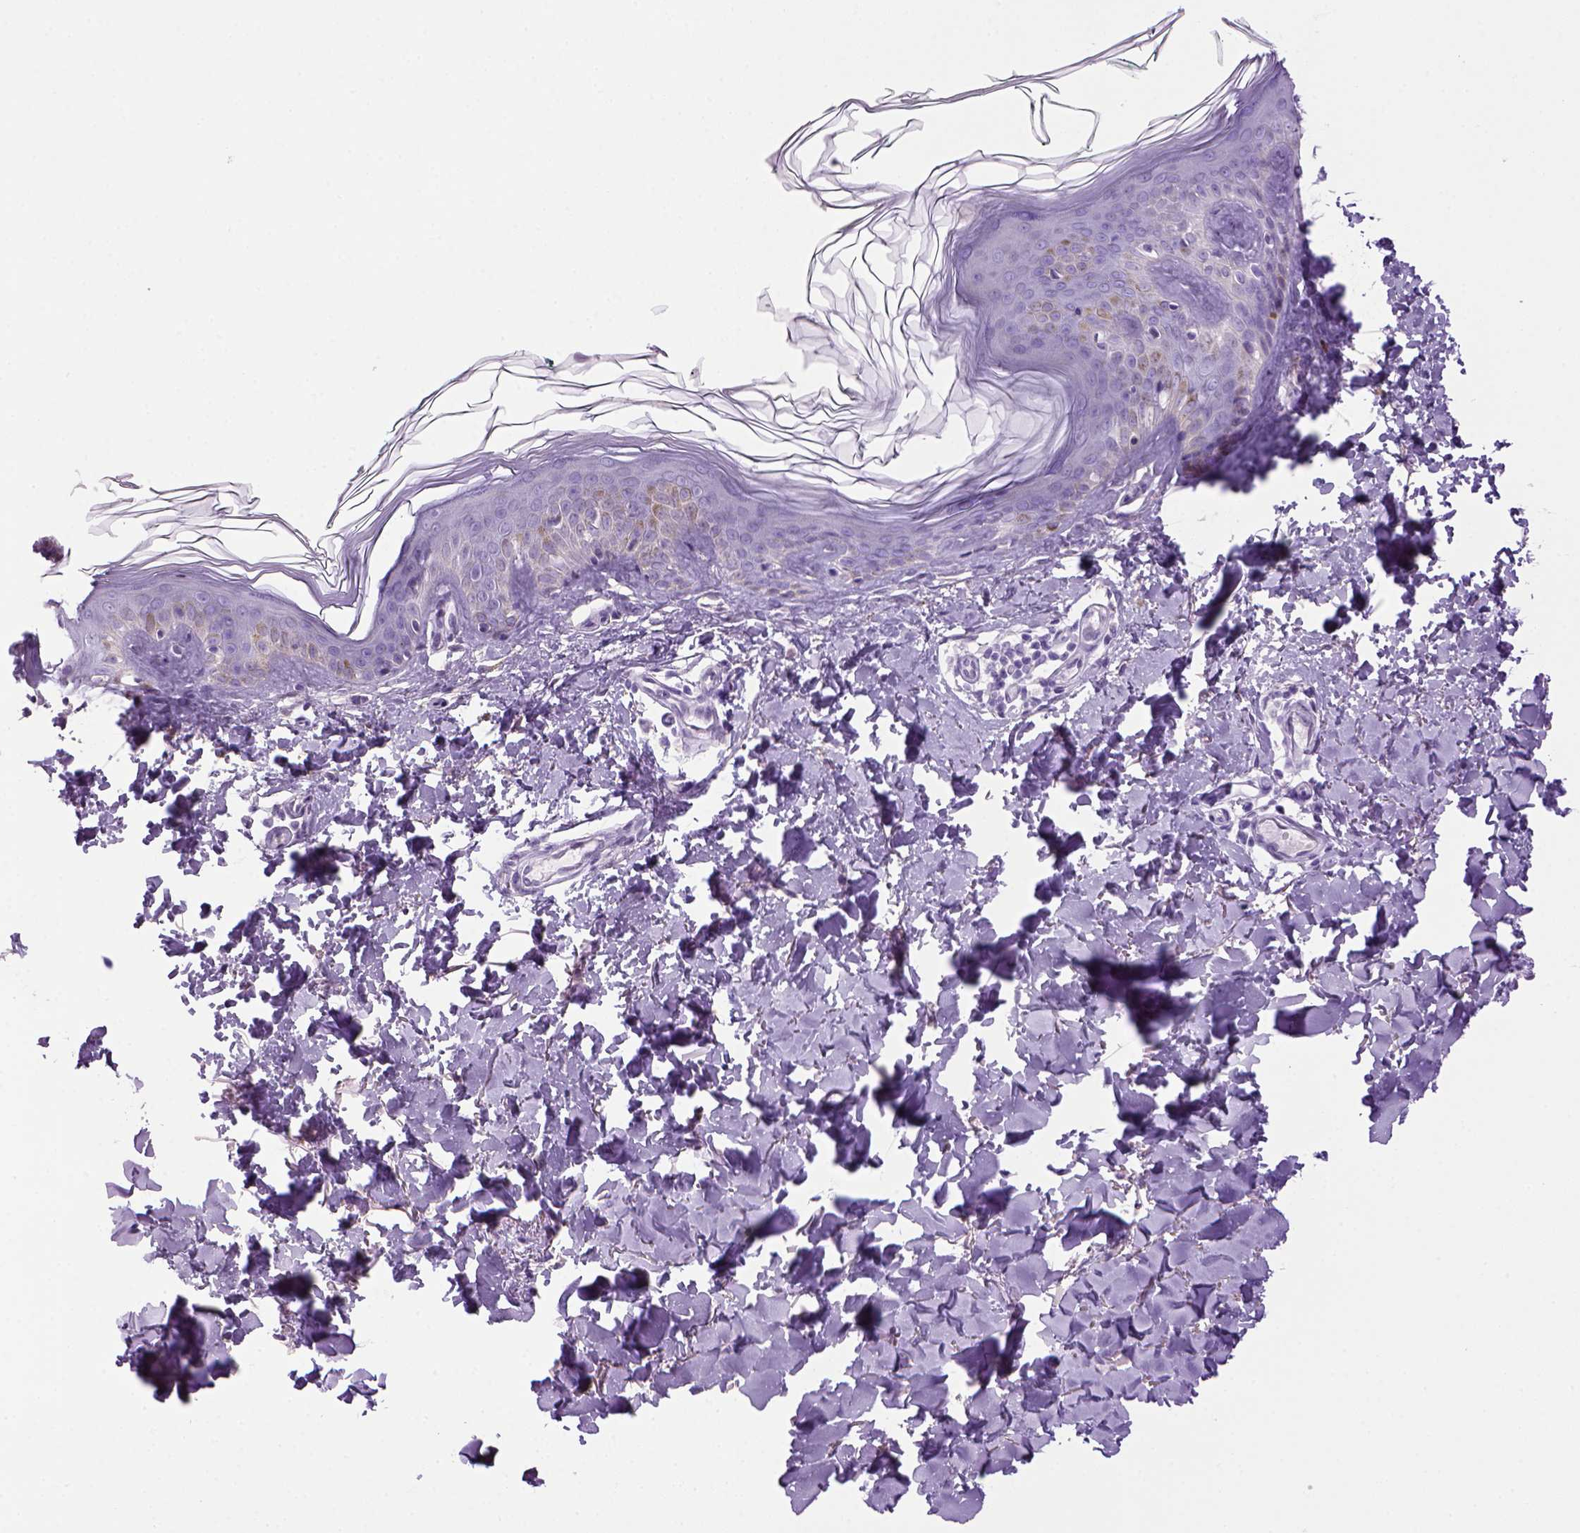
{"staining": {"intensity": "negative", "quantity": "none", "location": "none"}, "tissue": "skin", "cell_type": "Fibroblasts", "image_type": "normal", "snomed": [{"axis": "morphology", "description": "Normal tissue, NOS"}, {"axis": "topography", "description": "Skin"}, {"axis": "topography", "description": "Peripheral nerve tissue"}], "caption": "A photomicrograph of skin stained for a protein reveals no brown staining in fibroblasts. The staining was performed using DAB (3,3'-diaminobenzidine) to visualize the protein expression in brown, while the nuclei were stained in blue with hematoxylin (Magnification: 20x).", "gene": "SGCG", "patient": {"sex": "female", "age": 45}}